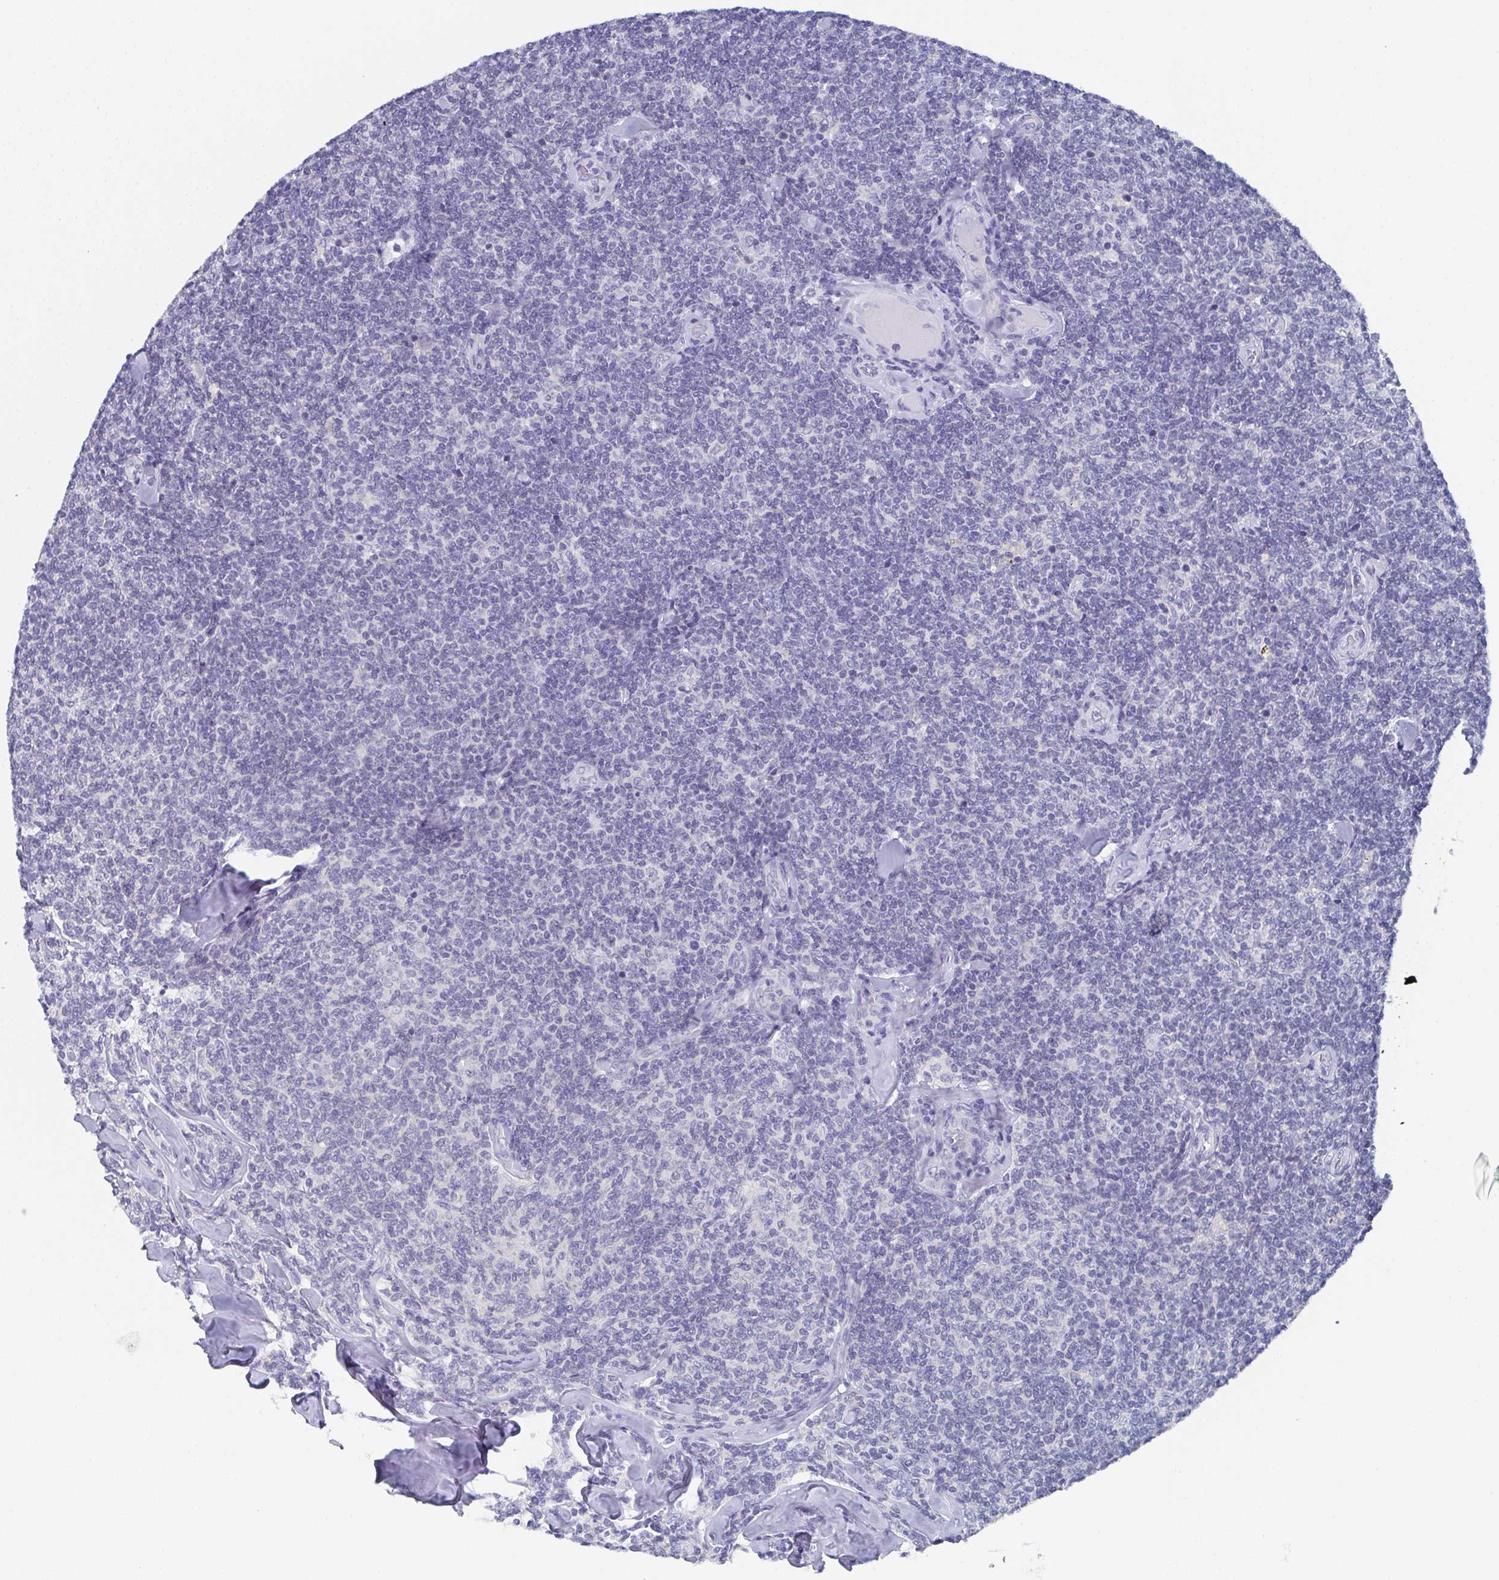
{"staining": {"intensity": "negative", "quantity": "none", "location": "none"}, "tissue": "lymphoma", "cell_type": "Tumor cells", "image_type": "cancer", "snomed": [{"axis": "morphology", "description": "Malignant lymphoma, non-Hodgkin's type, Low grade"}, {"axis": "topography", "description": "Lymph node"}], "caption": "This is a histopathology image of immunohistochemistry staining of lymphoma, which shows no expression in tumor cells.", "gene": "DYDC2", "patient": {"sex": "female", "age": 56}}